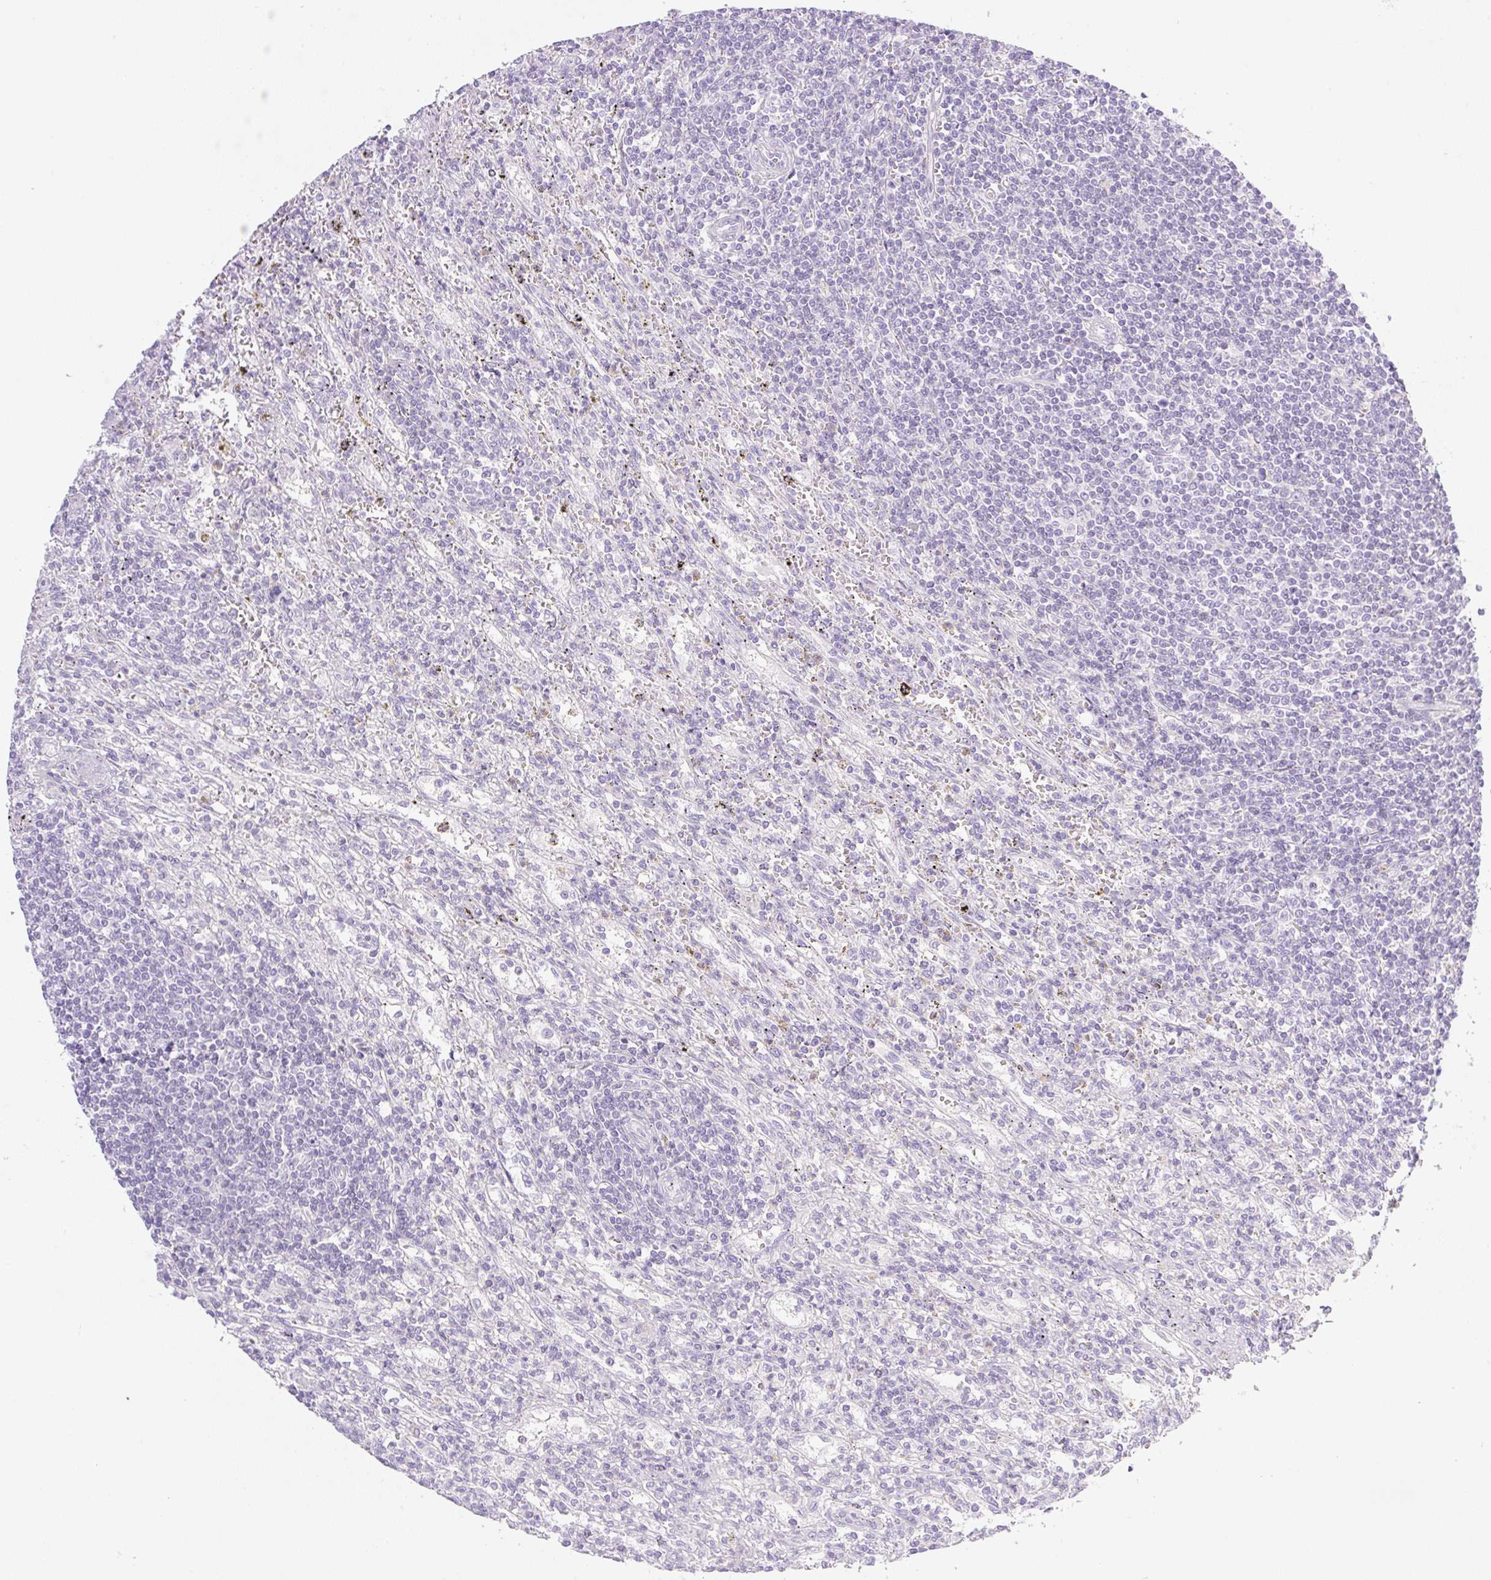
{"staining": {"intensity": "negative", "quantity": "none", "location": "none"}, "tissue": "lymphoma", "cell_type": "Tumor cells", "image_type": "cancer", "snomed": [{"axis": "morphology", "description": "Malignant lymphoma, non-Hodgkin's type, Low grade"}, {"axis": "topography", "description": "Spleen"}], "caption": "DAB immunohistochemical staining of human lymphoma demonstrates no significant positivity in tumor cells.", "gene": "MIA2", "patient": {"sex": "male", "age": 76}}